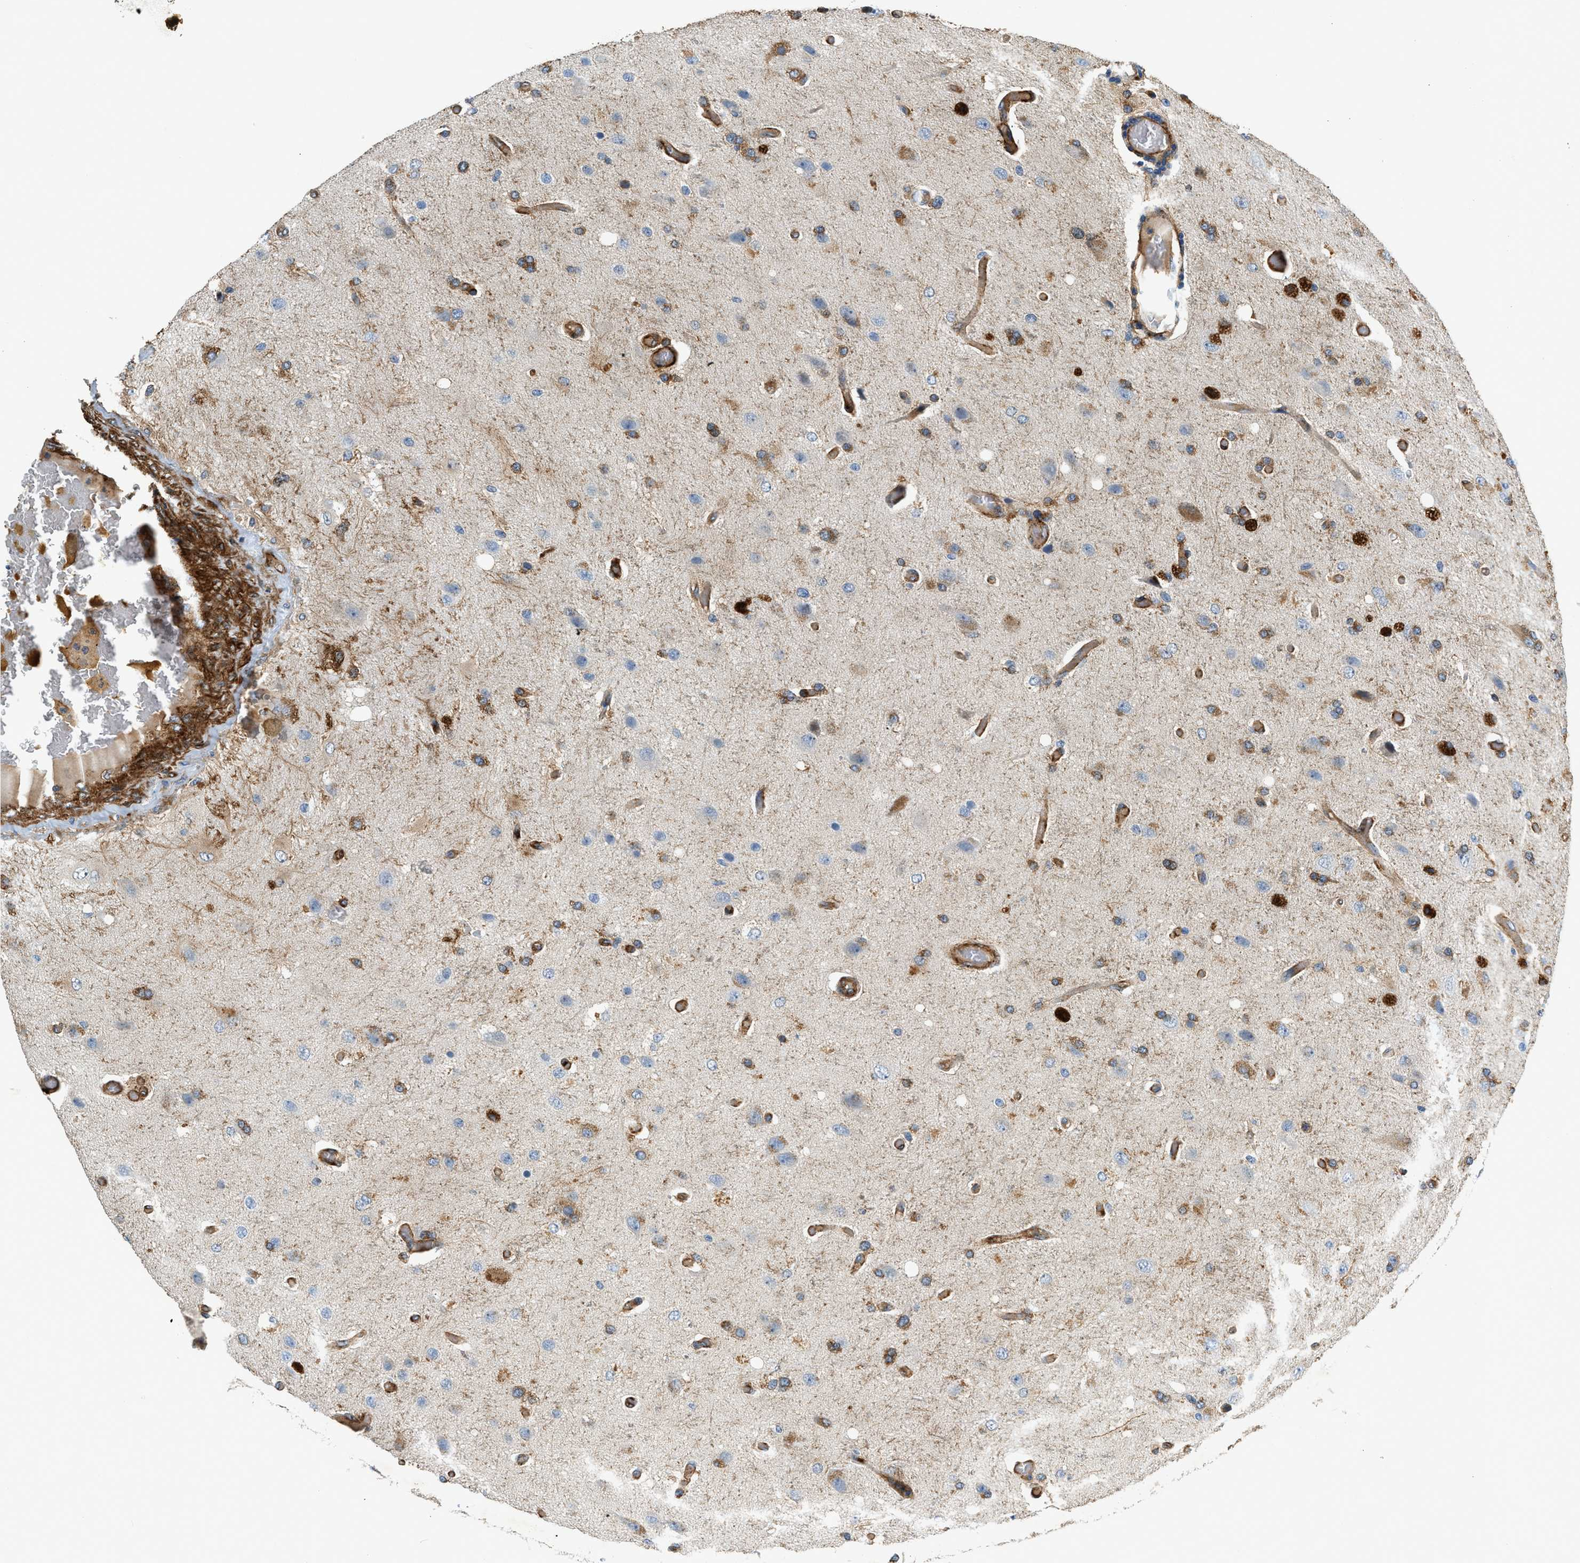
{"staining": {"intensity": "weak", "quantity": "<25%", "location": "cytoplasmic/membranous"}, "tissue": "glioma", "cell_type": "Tumor cells", "image_type": "cancer", "snomed": [{"axis": "morphology", "description": "Normal tissue, NOS"}, {"axis": "morphology", "description": "Glioma, malignant, High grade"}, {"axis": "topography", "description": "Cerebral cortex"}], "caption": "Immunohistochemistry (IHC) photomicrograph of neoplastic tissue: glioma stained with DAB displays no significant protein staining in tumor cells.", "gene": "HIP1", "patient": {"sex": "male", "age": 77}}